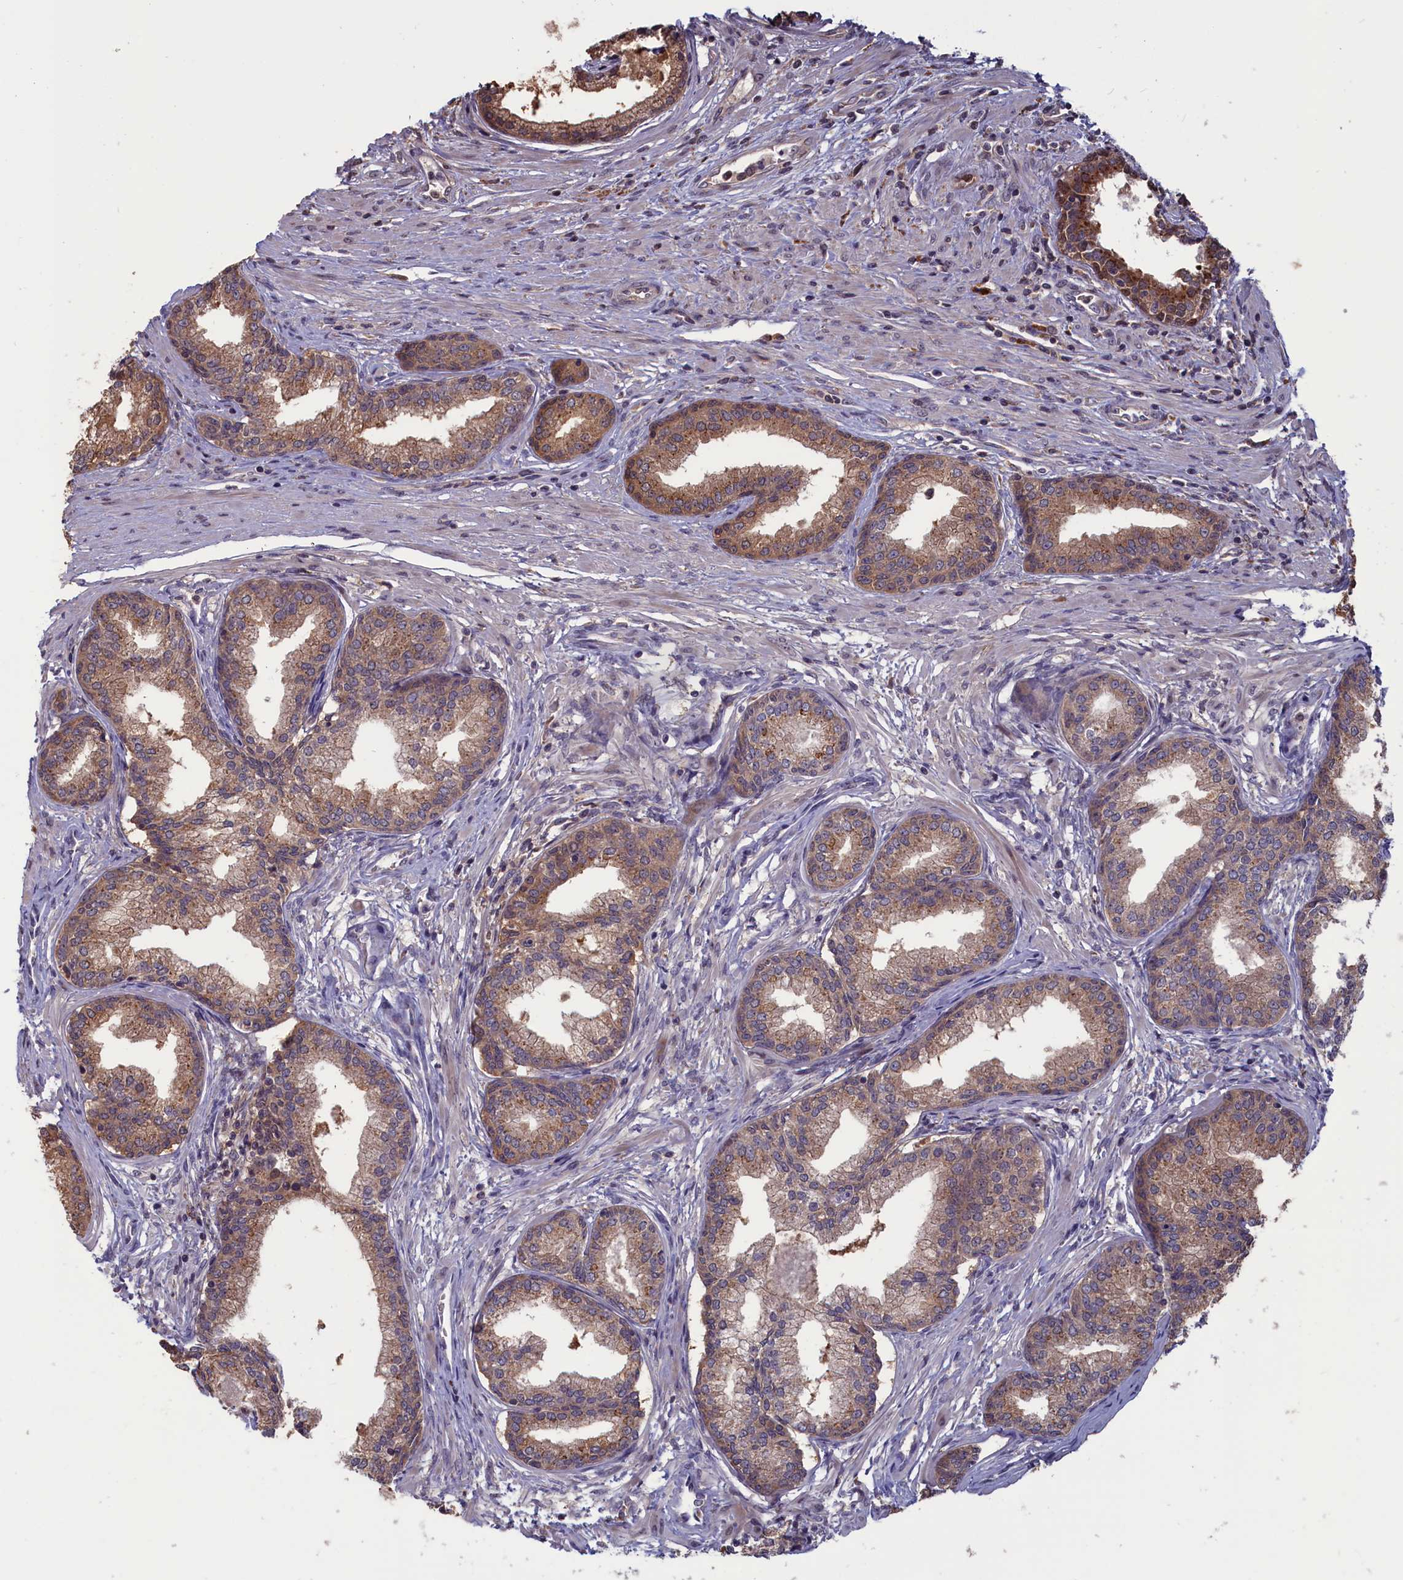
{"staining": {"intensity": "moderate", "quantity": ">75%", "location": "cytoplasmic/membranous"}, "tissue": "prostate cancer", "cell_type": "Tumor cells", "image_type": "cancer", "snomed": [{"axis": "morphology", "description": "Adenocarcinoma, High grade"}, {"axis": "topography", "description": "Prostate"}], "caption": "An image showing moderate cytoplasmic/membranous expression in about >75% of tumor cells in adenocarcinoma (high-grade) (prostate), as visualized by brown immunohistochemical staining.", "gene": "CACTIN", "patient": {"sex": "male", "age": 67}}